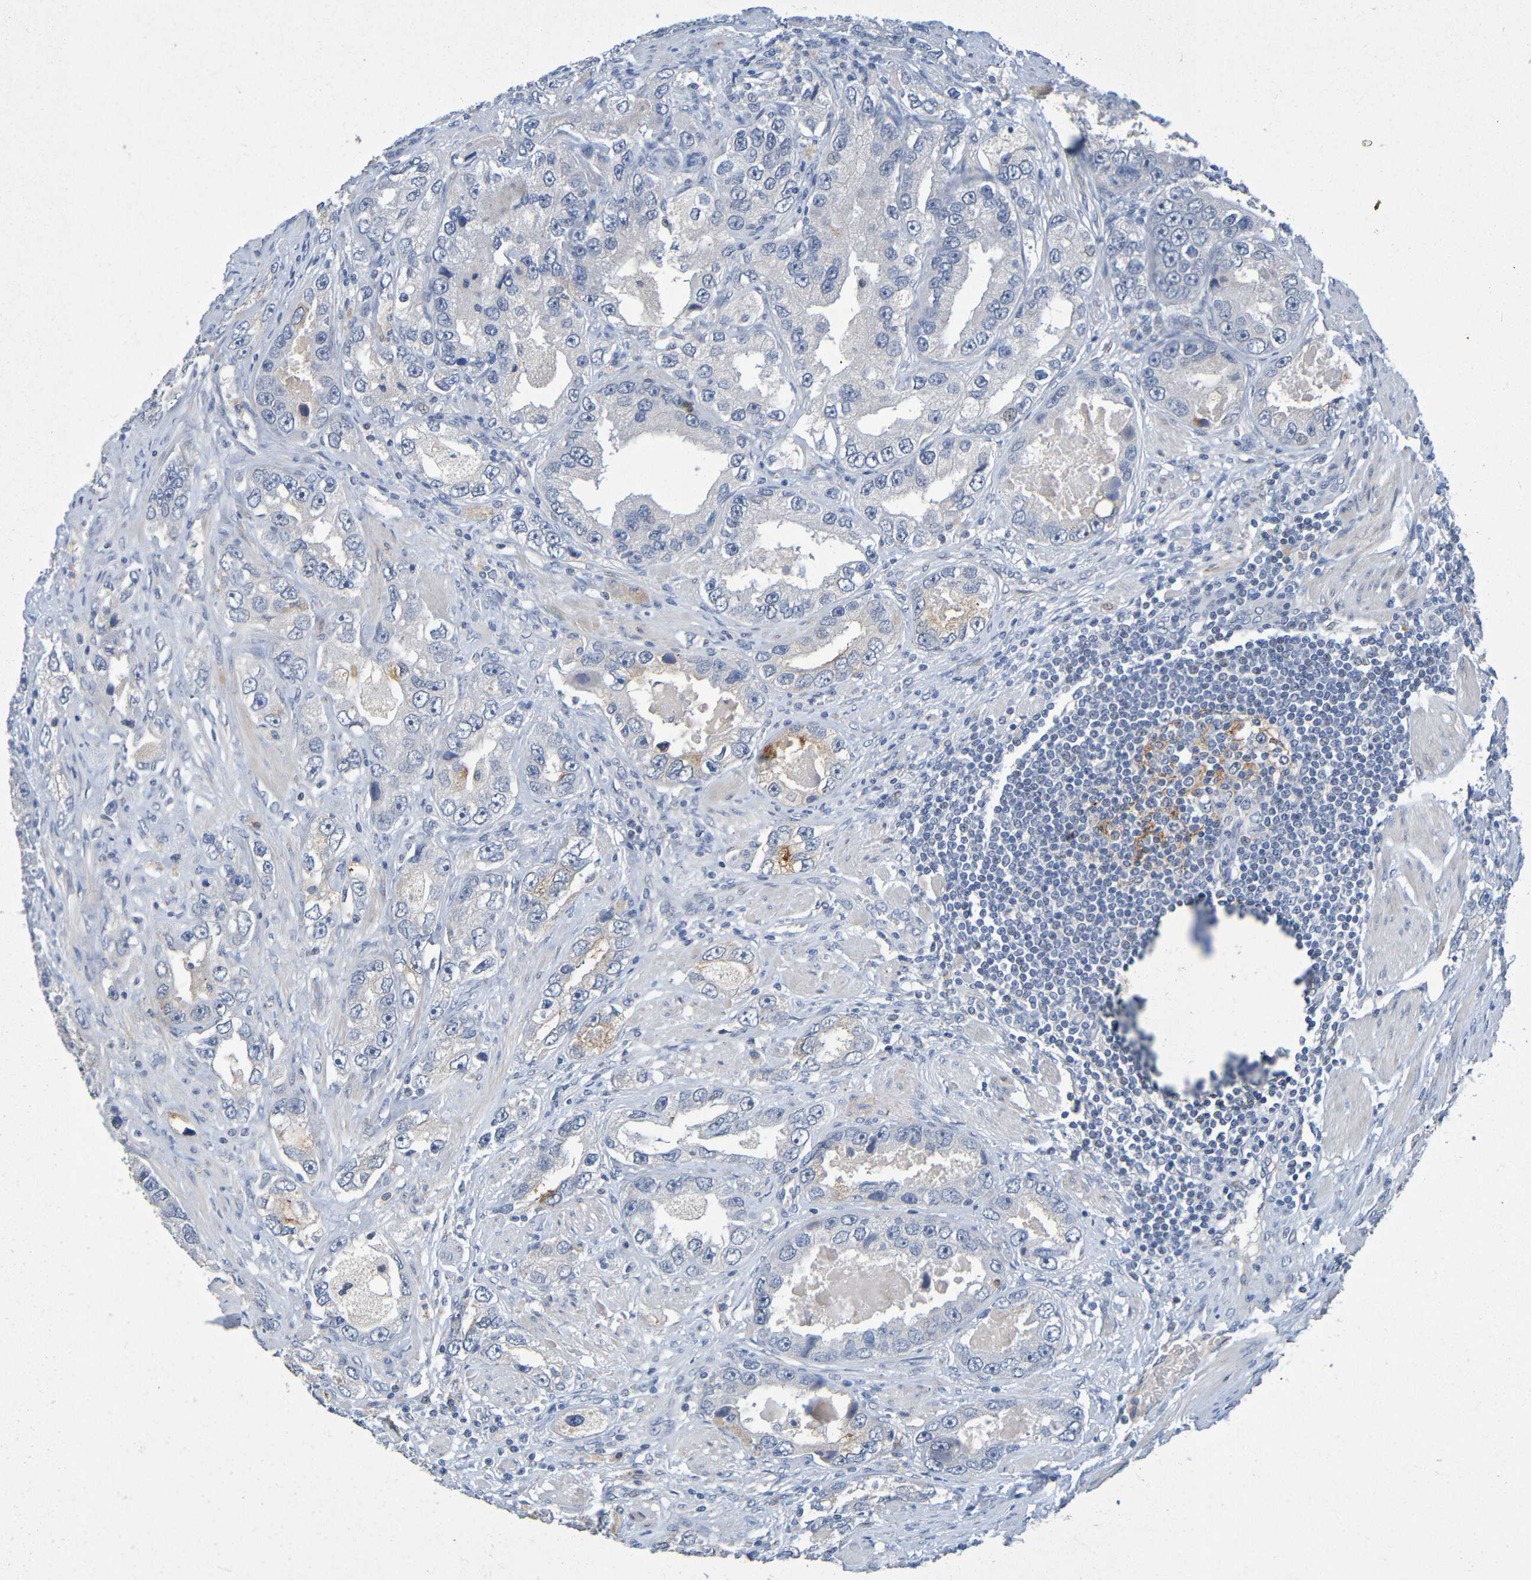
{"staining": {"intensity": "negative", "quantity": "none", "location": "none"}, "tissue": "prostate cancer", "cell_type": "Tumor cells", "image_type": "cancer", "snomed": [{"axis": "morphology", "description": "Adenocarcinoma, High grade"}, {"axis": "topography", "description": "Prostate"}], "caption": "Micrograph shows no significant protein staining in tumor cells of prostate cancer (adenocarcinoma (high-grade)). Brightfield microscopy of immunohistochemistry stained with DAB (brown) and hematoxylin (blue), captured at high magnification.", "gene": "IL10", "patient": {"sex": "male", "age": 63}}